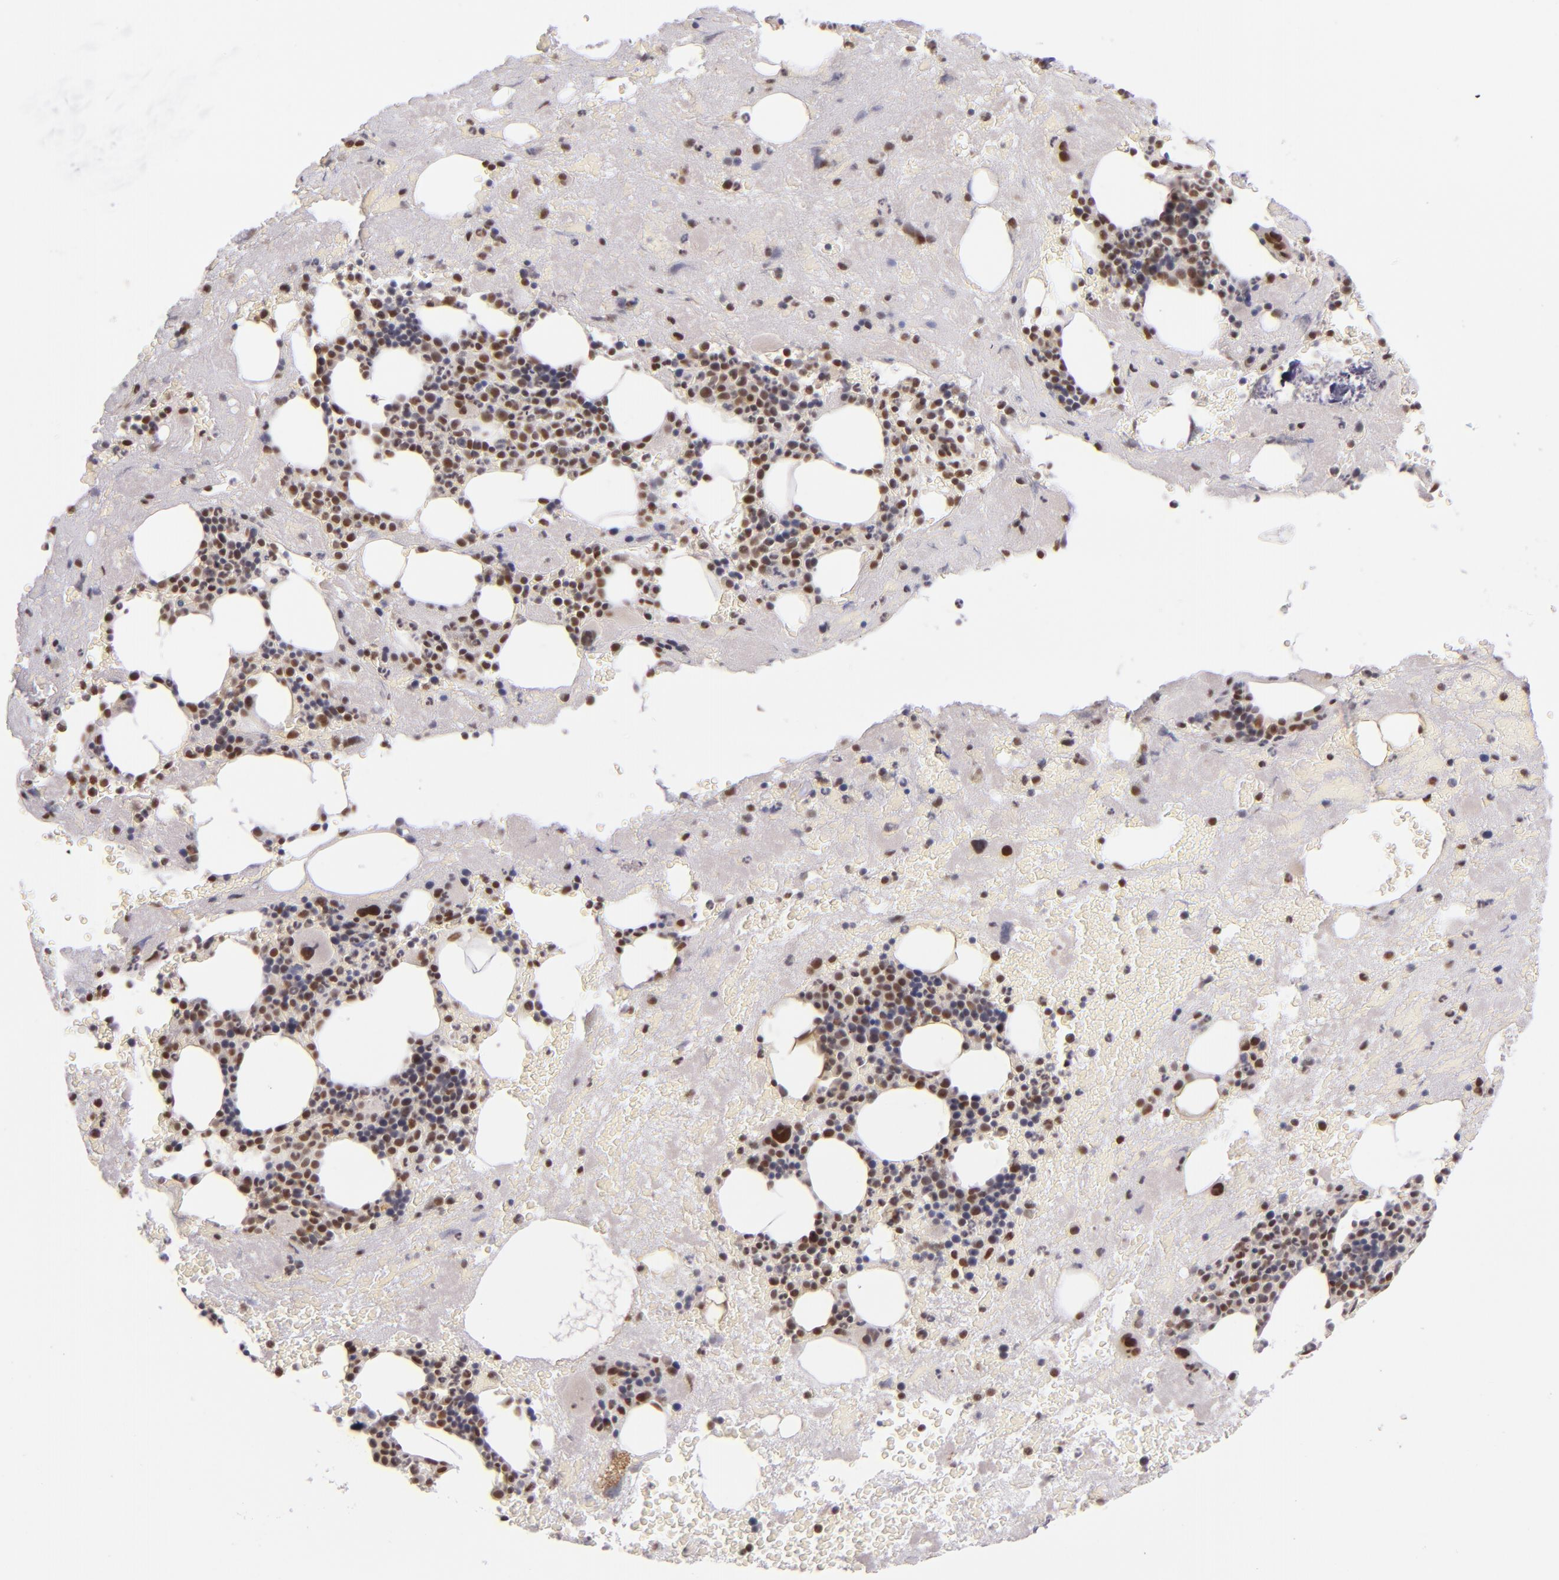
{"staining": {"intensity": "moderate", "quantity": "25%-75%", "location": "nuclear"}, "tissue": "bone marrow", "cell_type": "Hematopoietic cells", "image_type": "normal", "snomed": [{"axis": "morphology", "description": "Normal tissue, NOS"}, {"axis": "topography", "description": "Bone marrow"}], "caption": "Hematopoietic cells reveal medium levels of moderate nuclear expression in approximately 25%-75% of cells in unremarkable human bone marrow.", "gene": "ZNF148", "patient": {"sex": "male", "age": 76}}